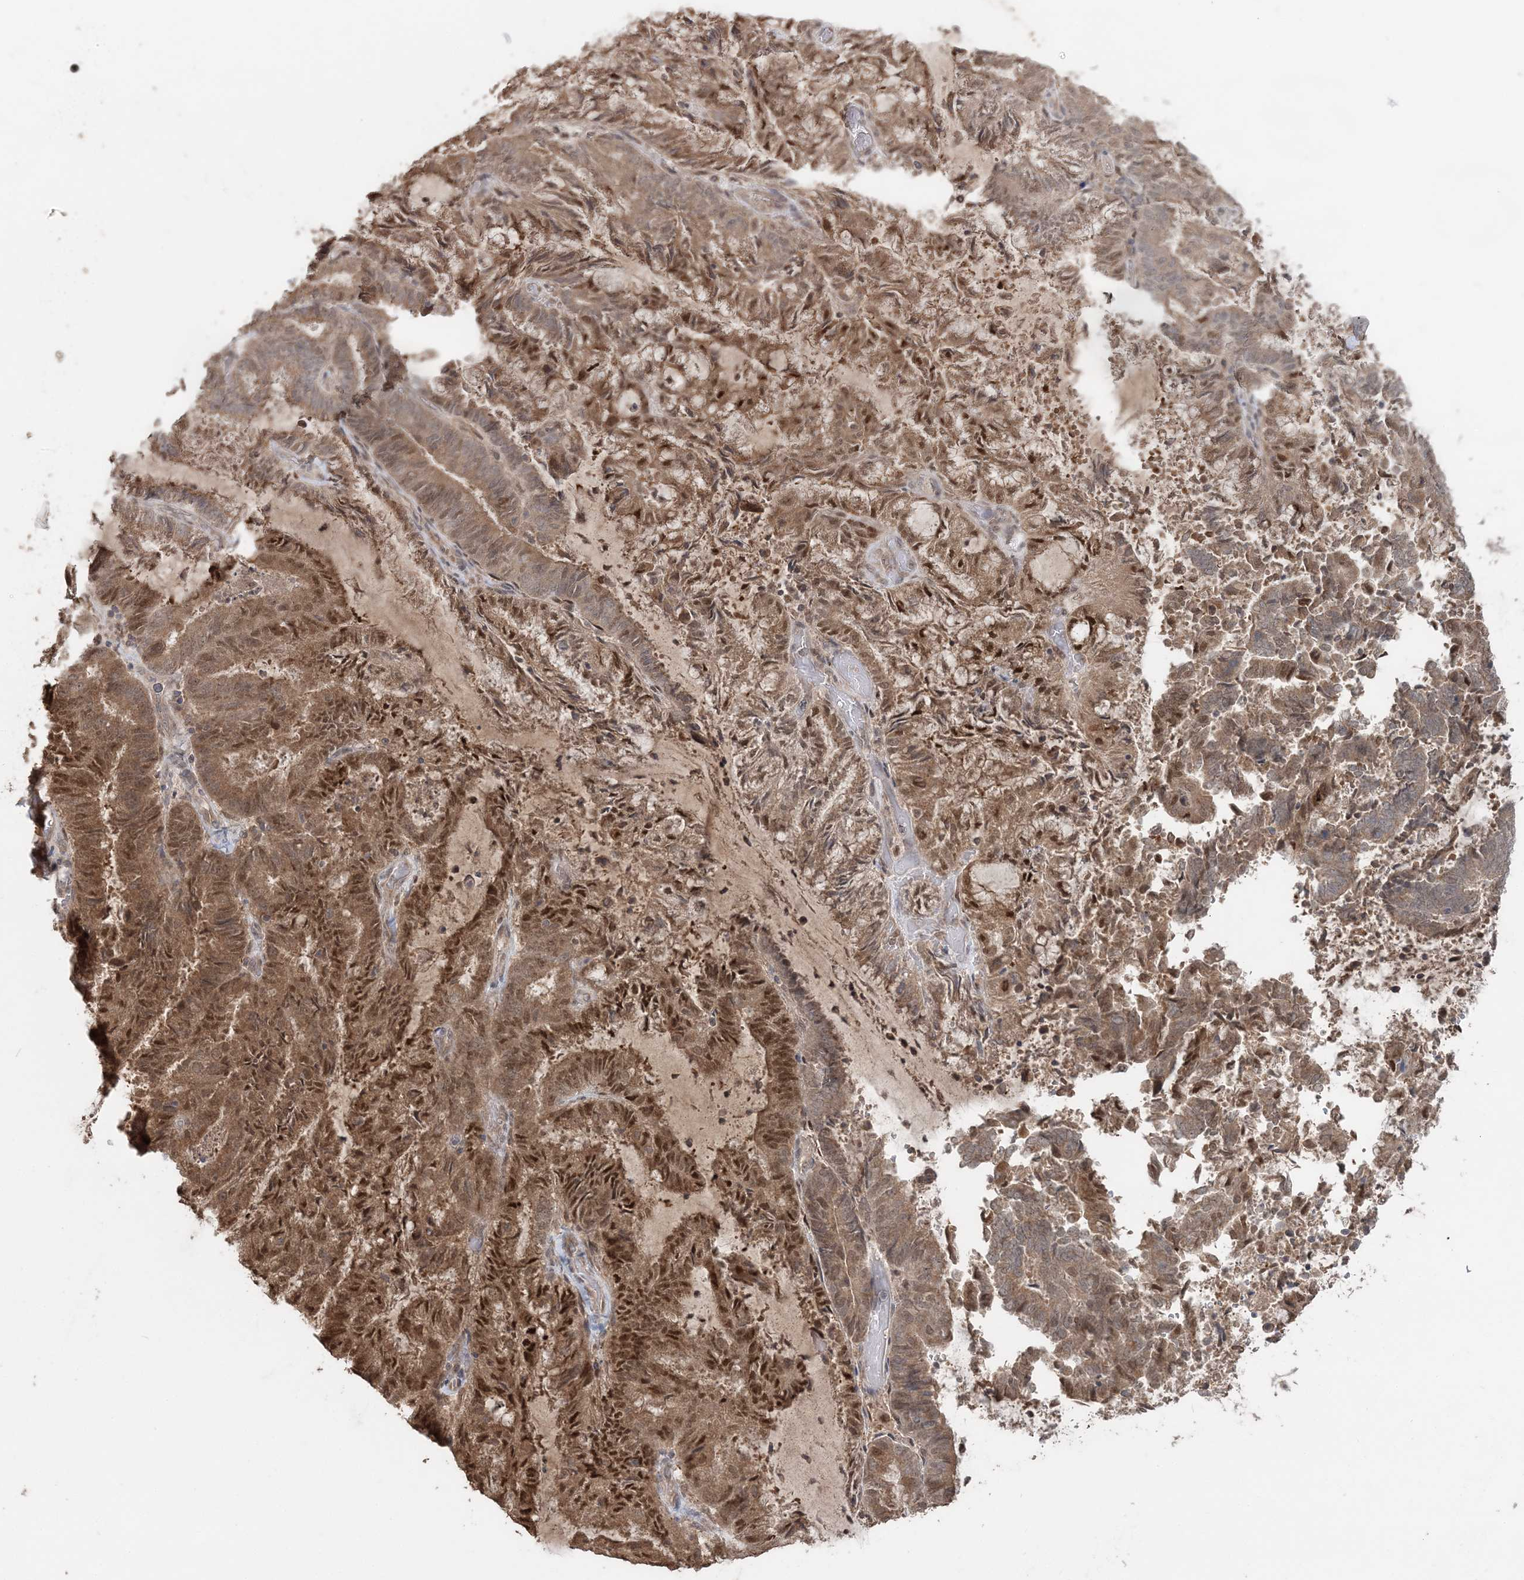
{"staining": {"intensity": "moderate", "quantity": ">75%", "location": "cytoplasmic/membranous,nuclear"}, "tissue": "endometrial cancer", "cell_type": "Tumor cells", "image_type": "cancer", "snomed": [{"axis": "morphology", "description": "Adenocarcinoma, NOS"}, {"axis": "topography", "description": "Endometrium"}], "caption": "Protein staining of endometrial cancer (adenocarcinoma) tissue shows moderate cytoplasmic/membranous and nuclear expression in approximately >75% of tumor cells.", "gene": "SLU7", "patient": {"sex": "female", "age": 80}}